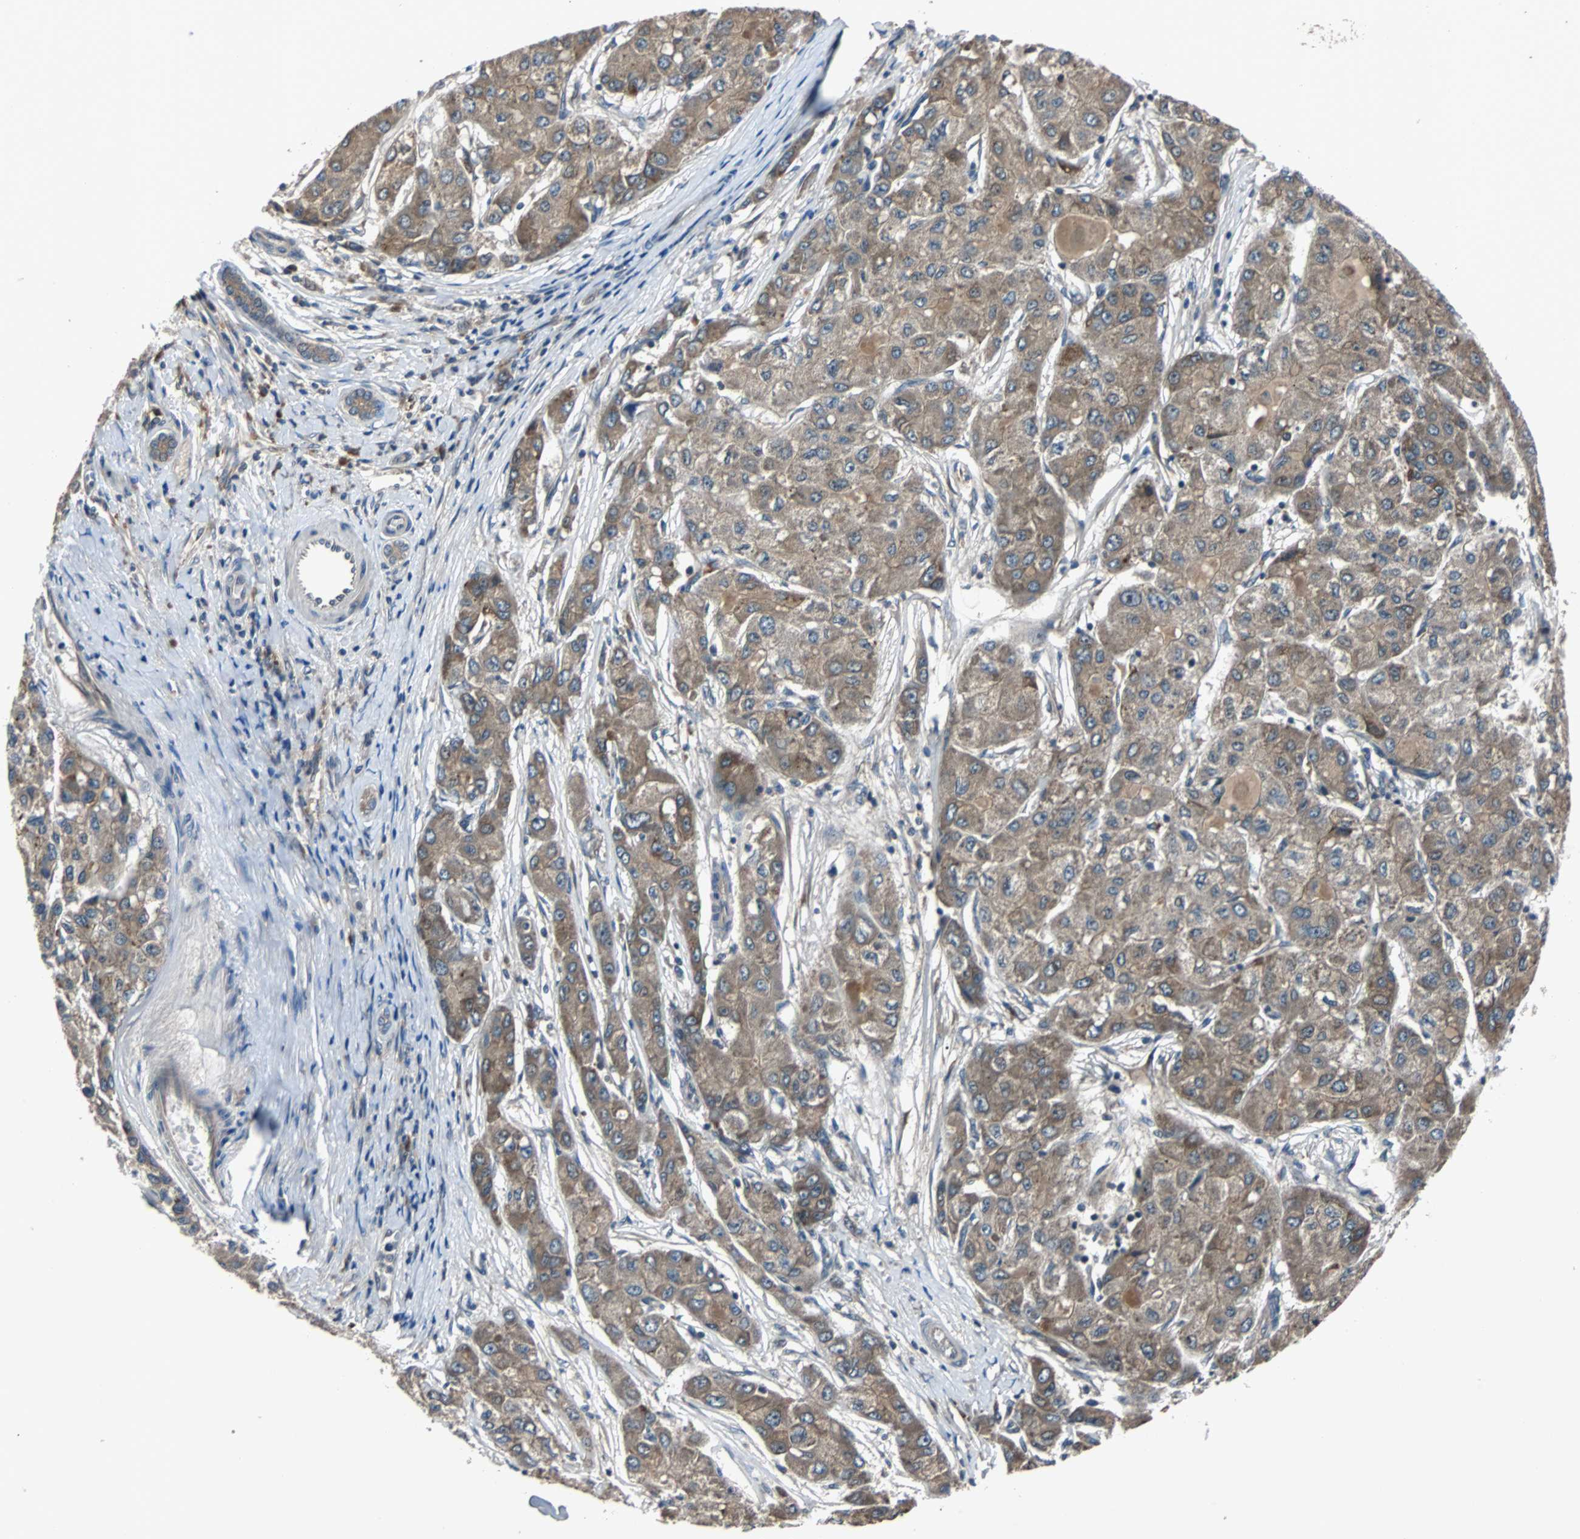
{"staining": {"intensity": "moderate", "quantity": ">75%", "location": "cytoplasmic/membranous"}, "tissue": "liver cancer", "cell_type": "Tumor cells", "image_type": "cancer", "snomed": [{"axis": "morphology", "description": "Carcinoma, Hepatocellular, NOS"}, {"axis": "topography", "description": "Liver"}], "caption": "A brown stain highlights moderate cytoplasmic/membranous expression of a protein in hepatocellular carcinoma (liver) tumor cells.", "gene": "ARF1", "patient": {"sex": "male", "age": 80}}